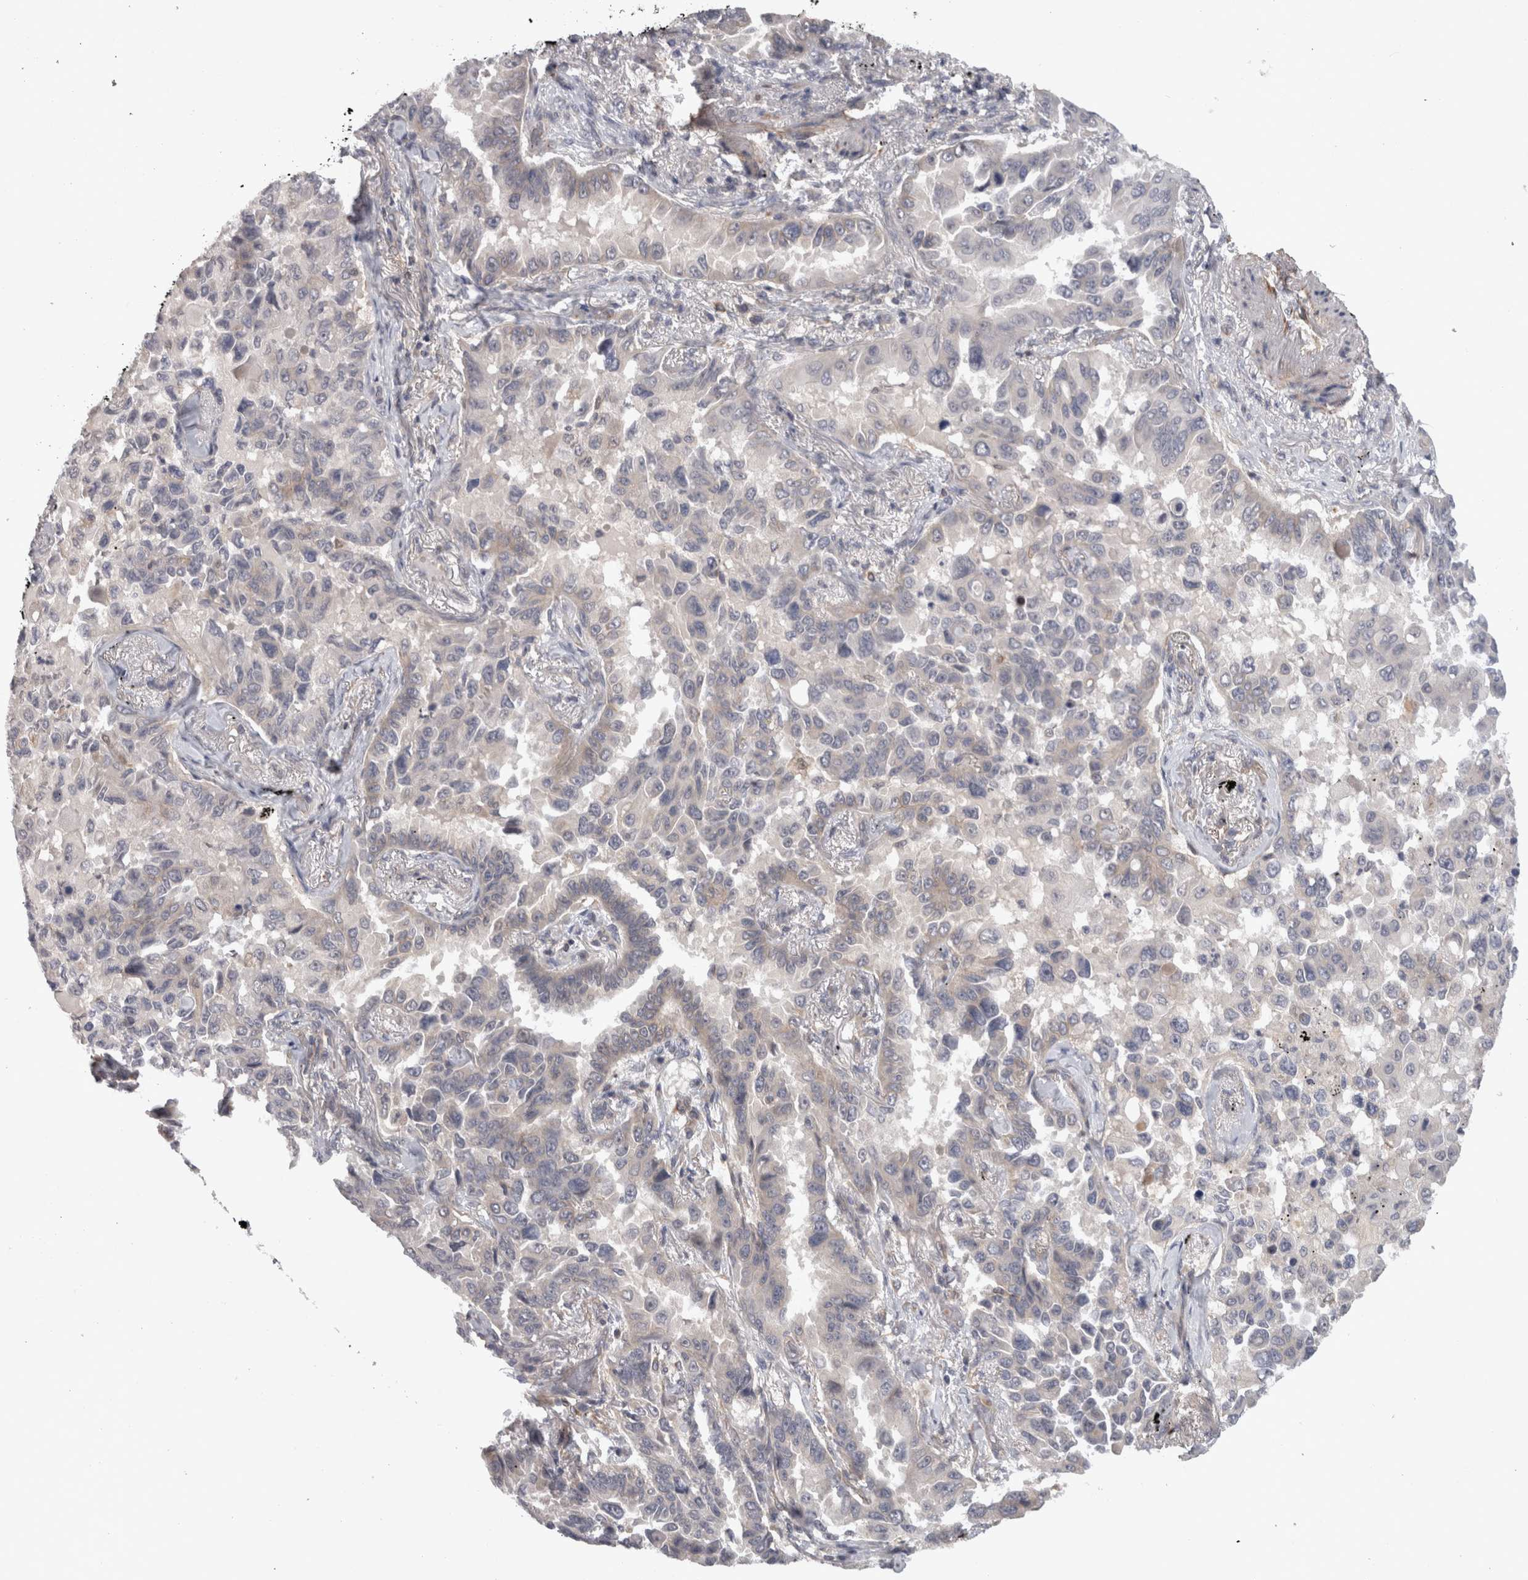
{"staining": {"intensity": "negative", "quantity": "none", "location": "none"}, "tissue": "lung cancer", "cell_type": "Tumor cells", "image_type": "cancer", "snomed": [{"axis": "morphology", "description": "Adenocarcinoma, NOS"}, {"axis": "topography", "description": "Lung"}], "caption": "Immunohistochemical staining of lung cancer (adenocarcinoma) shows no significant staining in tumor cells.", "gene": "RMDN1", "patient": {"sex": "female", "age": 67}}